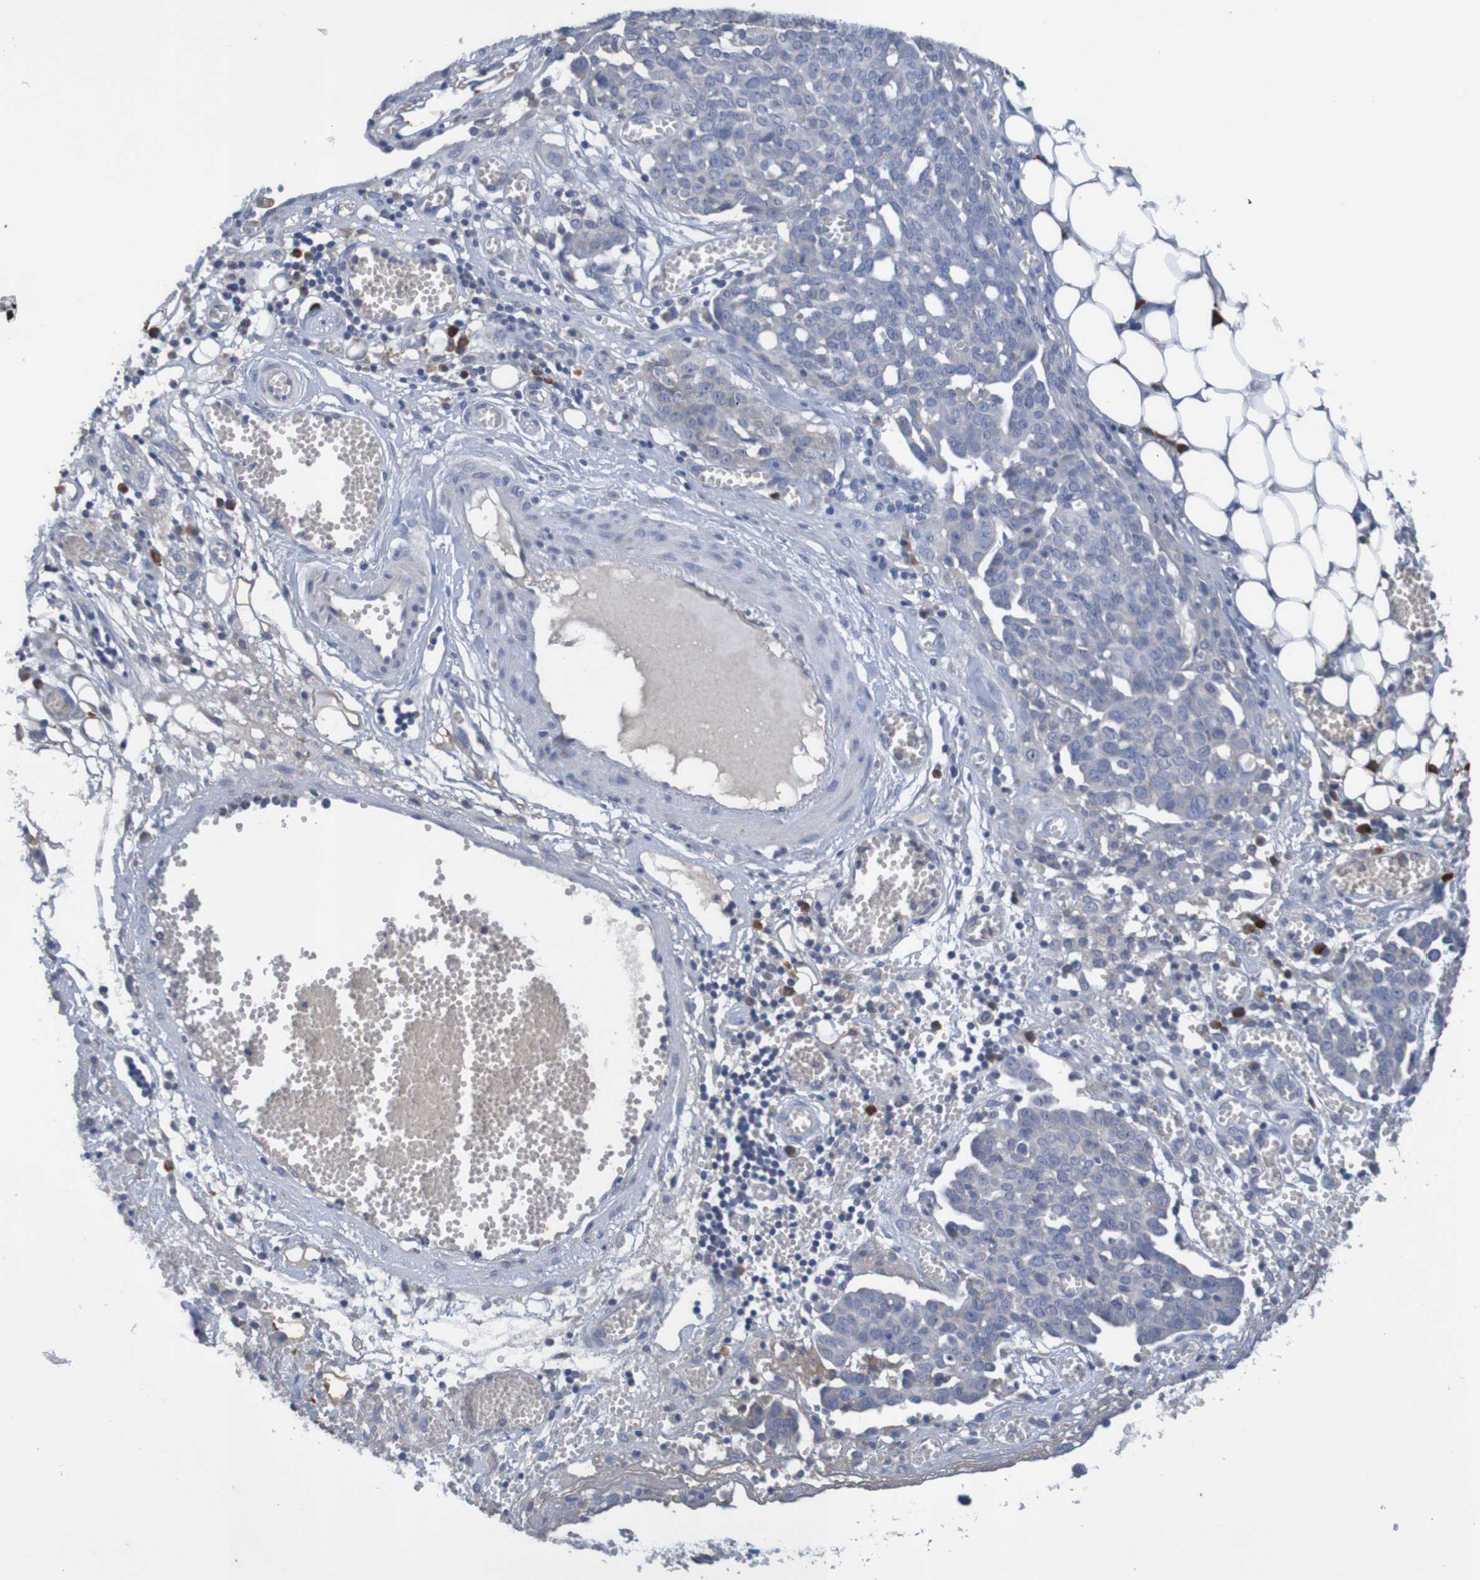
{"staining": {"intensity": "weak", "quantity": "<25%", "location": "cytoplasmic/membranous"}, "tissue": "ovarian cancer", "cell_type": "Tumor cells", "image_type": "cancer", "snomed": [{"axis": "morphology", "description": "Cystadenocarcinoma, serous, NOS"}, {"axis": "topography", "description": "Soft tissue"}, {"axis": "topography", "description": "Ovary"}], "caption": "IHC image of ovarian cancer (serous cystadenocarcinoma) stained for a protein (brown), which shows no positivity in tumor cells.", "gene": "LTA", "patient": {"sex": "female", "age": 57}}